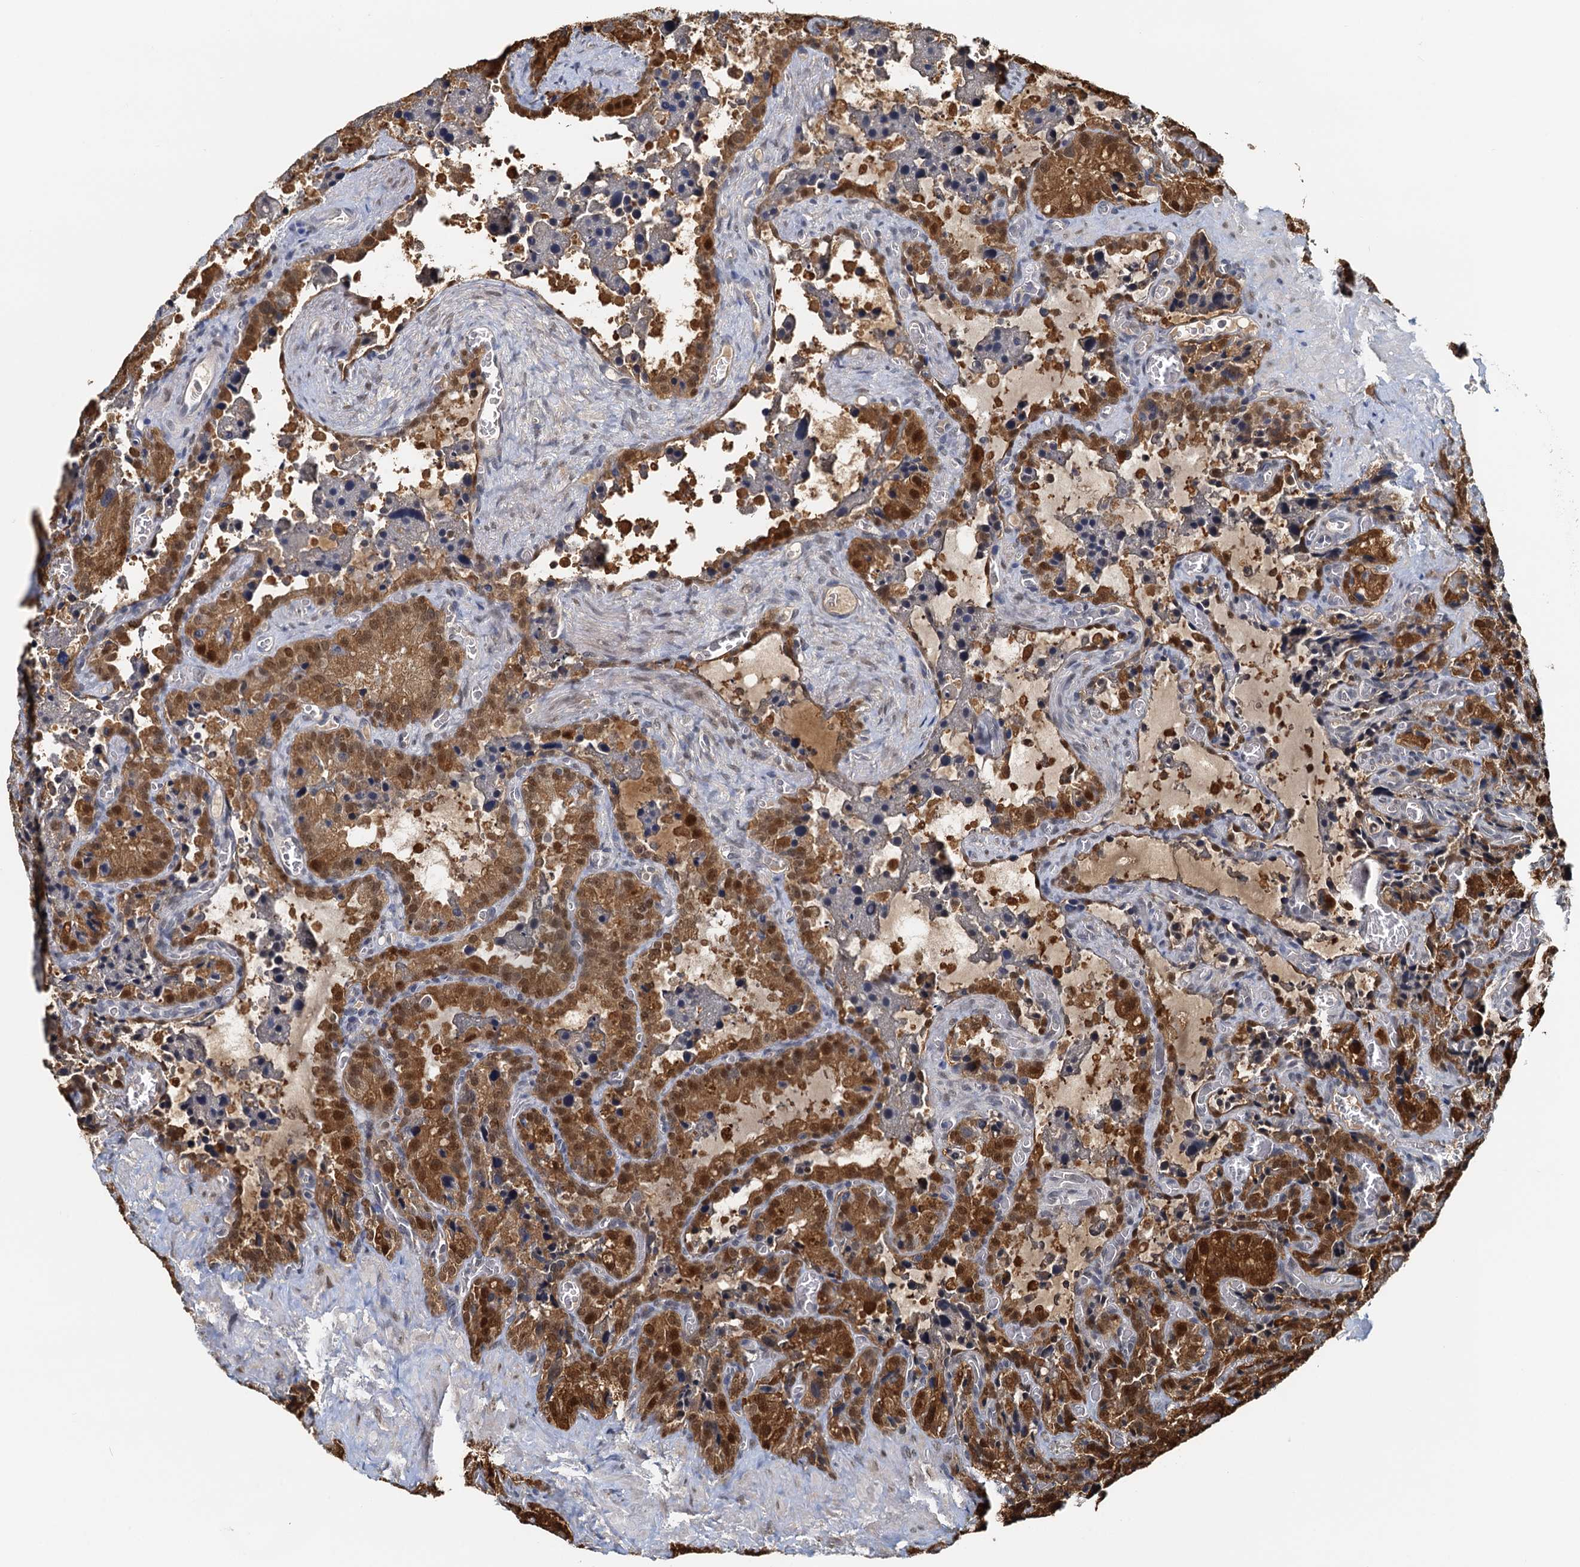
{"staining": {"intensity": "moderate", "quantity": ">75%", "location": "cytoplasmic/membranous,nuclear"}, "tissue": "seminal vesicle", "cell_type": "Glandular cells", "image_type": "normal", "snomed": [{"axis": "morphology", "description": "Normal tissue, NOS"}, {"axis": "topography", "description": "Seminal veicle"}], "caption": "IHC of benign human seminal vesicle exhibits medium levels of moderate cytoplasmic/membranous,nuclear expression in approximately >75% of glandular cells. The staining was performed using DAB, with brown indicating positive protein expression. Nuclei are stained blue with hematoxylin.", "gene": "SPINDOC", "patient": {"sex": "male", "age": 62}}